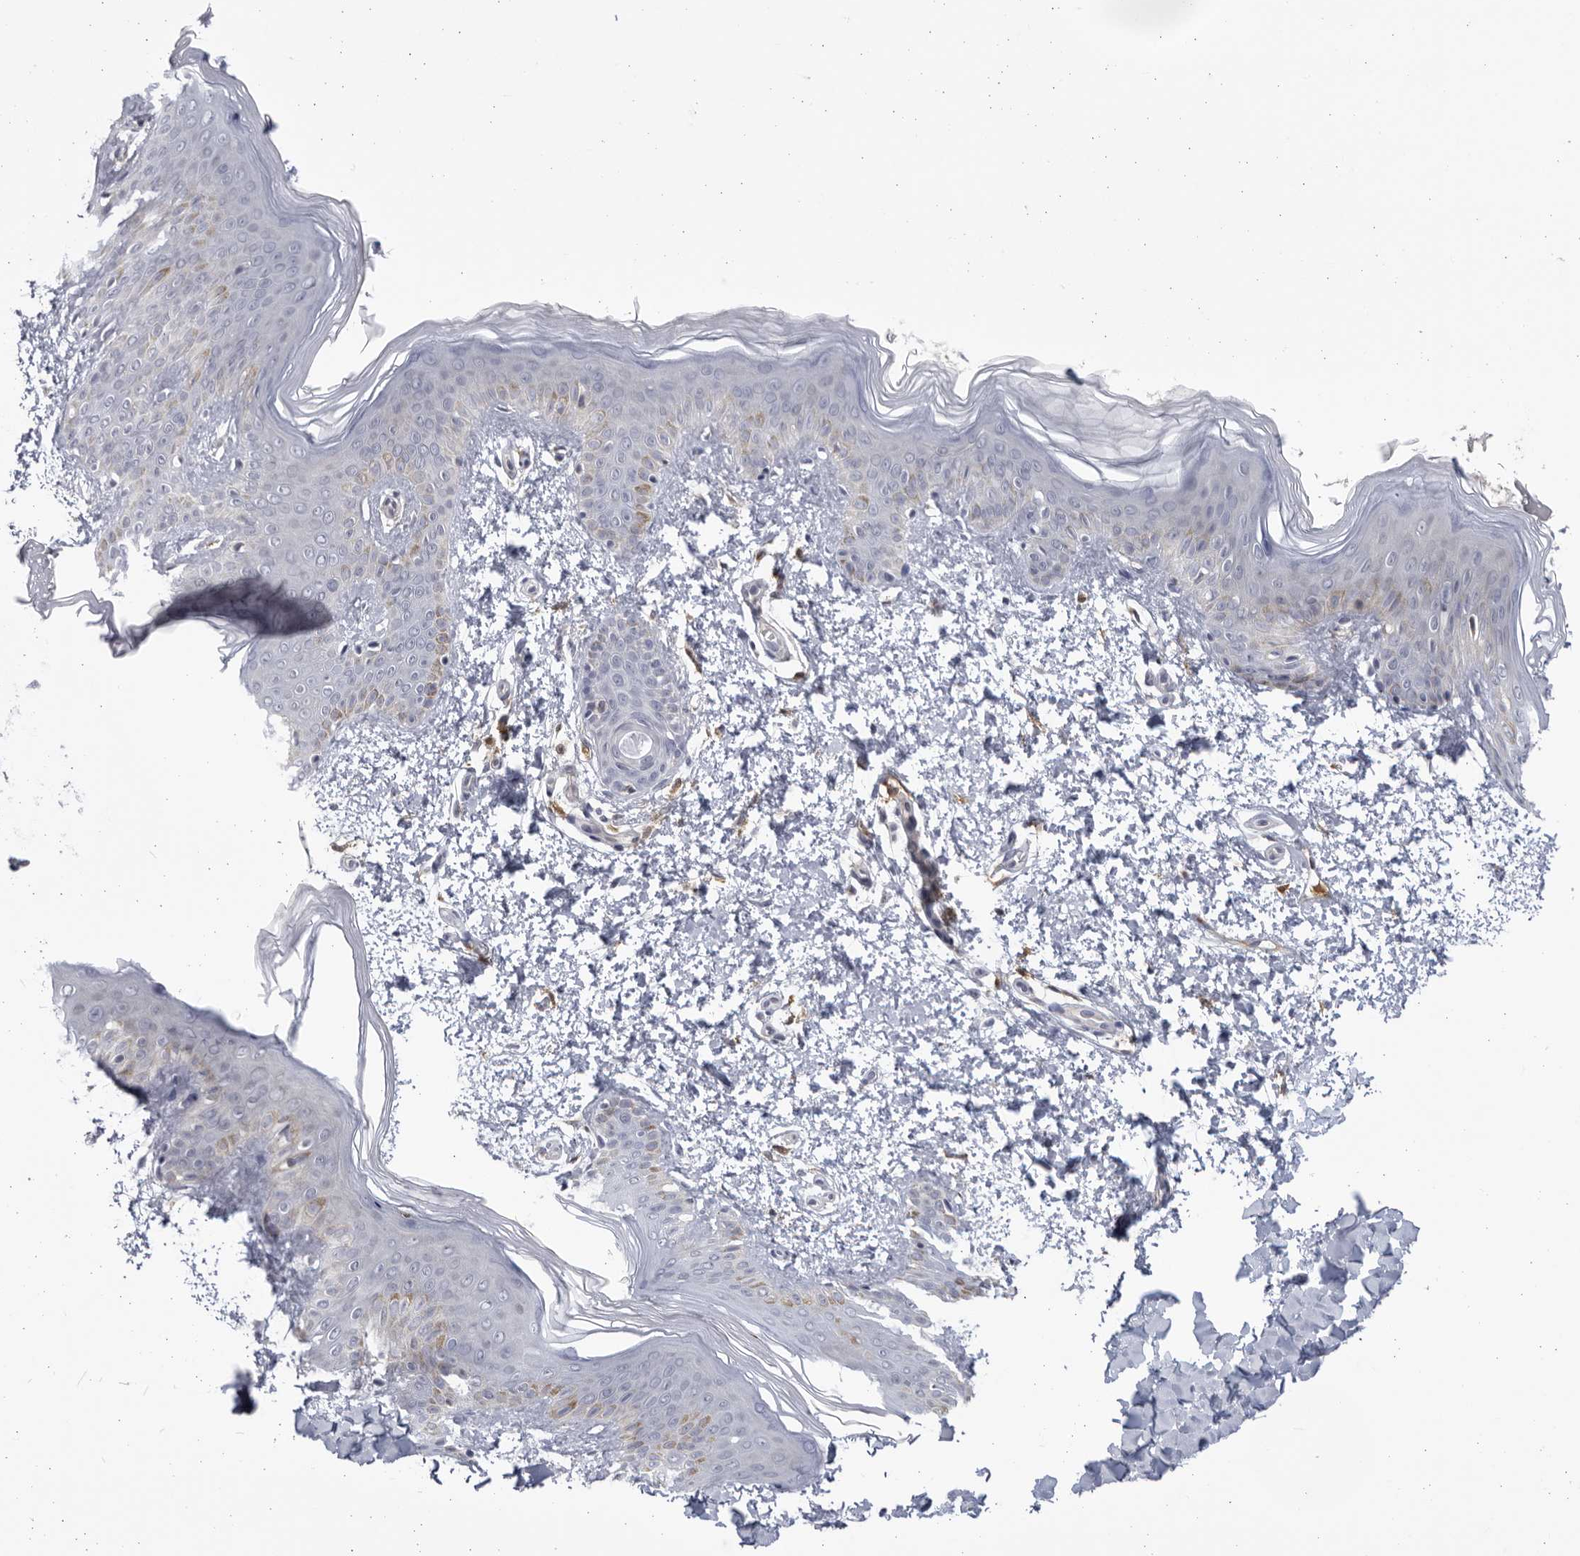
{"staining": {"intensity": "negative", "quantity": "none", "location": "none"}, "tissue": "skin", "cell_type": "Fibroblasts", "image_type": "normal", "snomed": [{"axis": "morphology", "description": "Normal tissue, NOS"}, {"axis": "morphology", "description": "Neoplasm, benign, NOS"}, {"axis": "topography", "description": "Skin"}, {"axis": "topography", "description": "Soft tissue"}], "caption": "This is a histopathology image of immunohistochemistry staining of normal skin, which shows no positivity in fibroblasts. (DAB (3,3'-diaminobenzidine) immunohistochemistry, high magnification).", "gene": "BMP2K", "patient": {"sex": "male", "age": 26}}